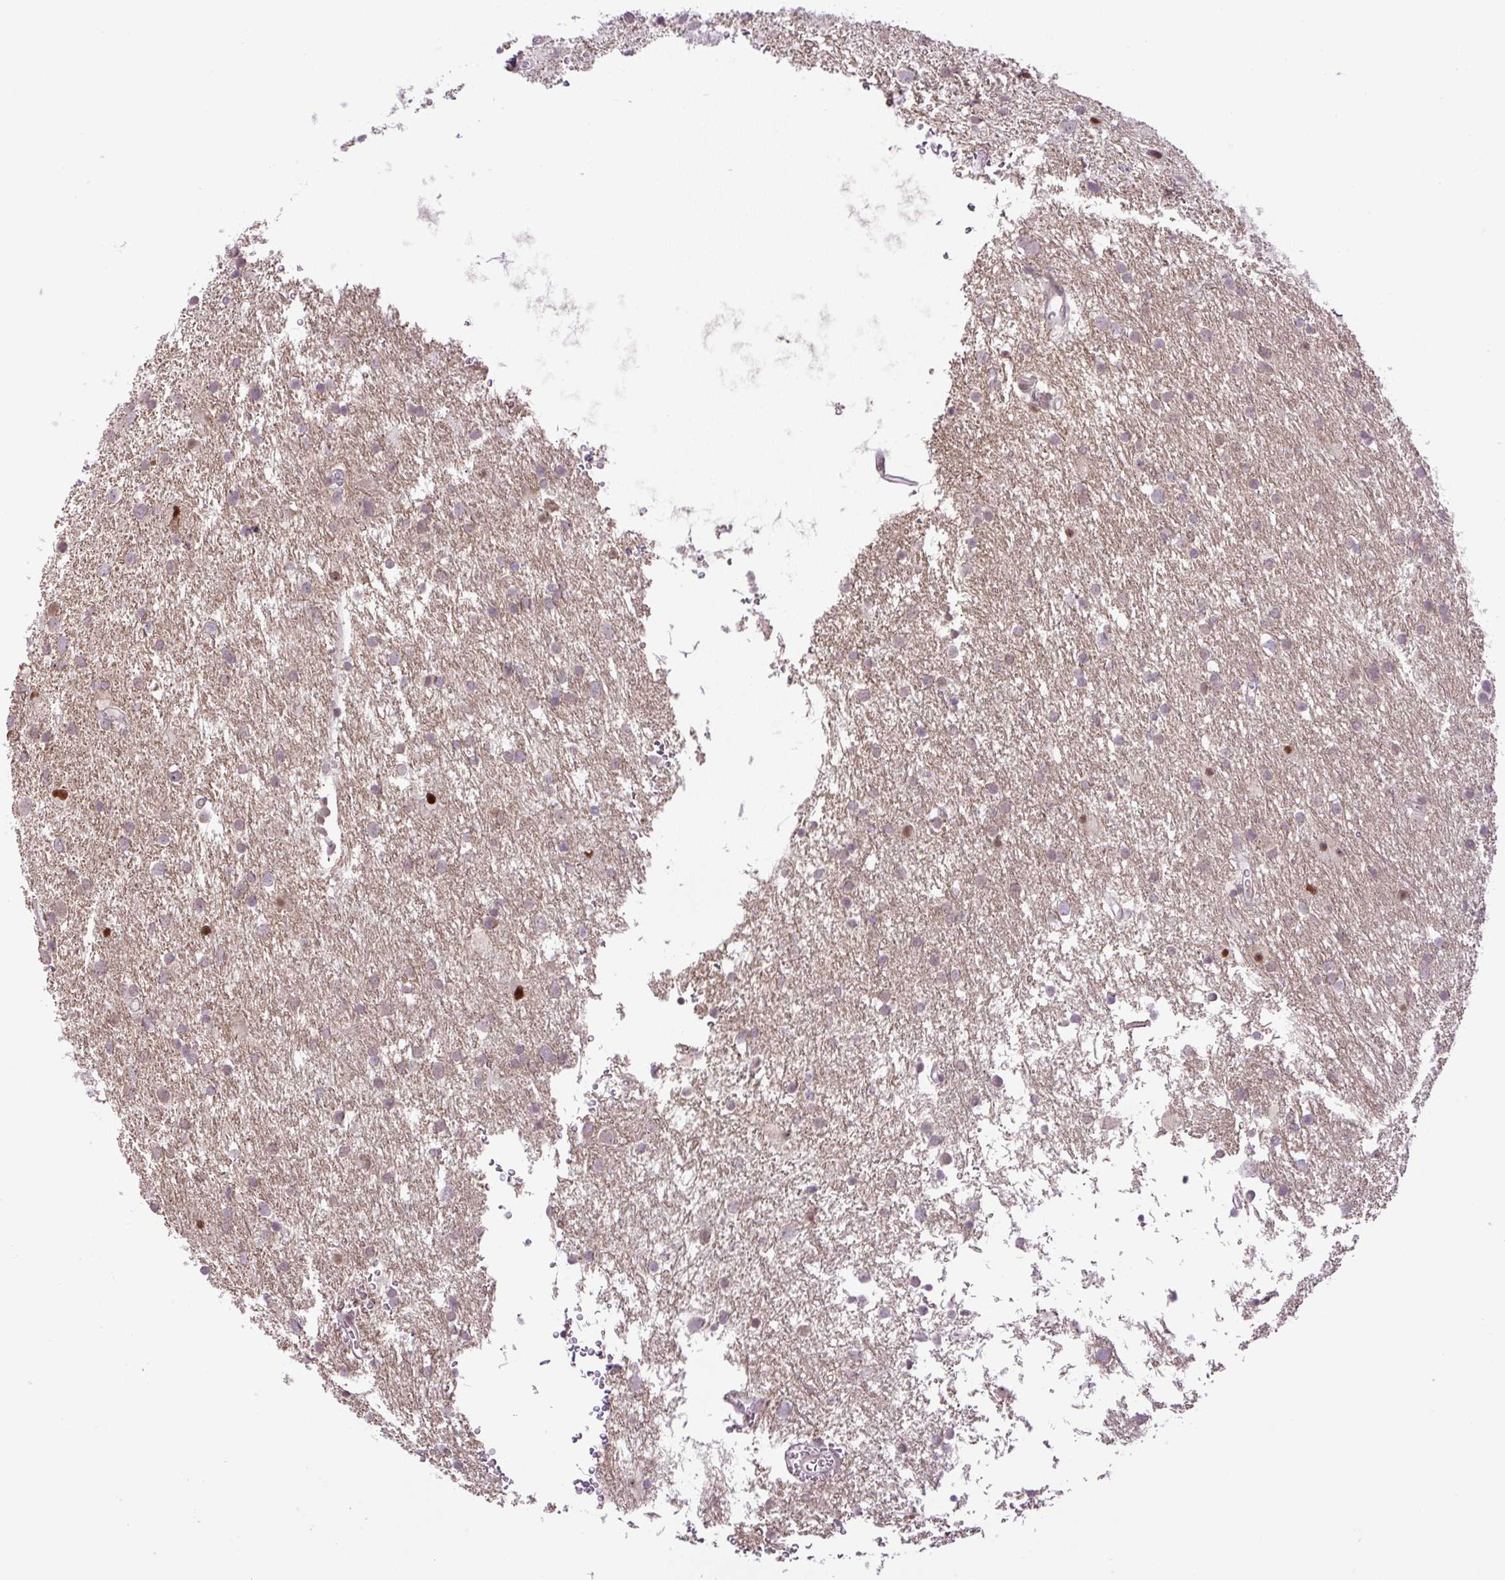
{"staining": {"intensity": "moderate", "quantity": "<25%", "location": "nuclear"}, "tissue": "glioma", "cell_type": "Tumor cells", "image_type": "cancer", "snomed": [{"axis": "morphology", "description": "Glioma, malignant, Low grade"}, {"axis": "topography", "description": "Brain"}], "caption": "Immunohistochemical staining of human malignant glioma (low-grade) exhibits moderate nuclear protein staining in about <25% of tumor cells.", "gene": "KPNA1", "patient": {"sex": "female", "age": 32}}